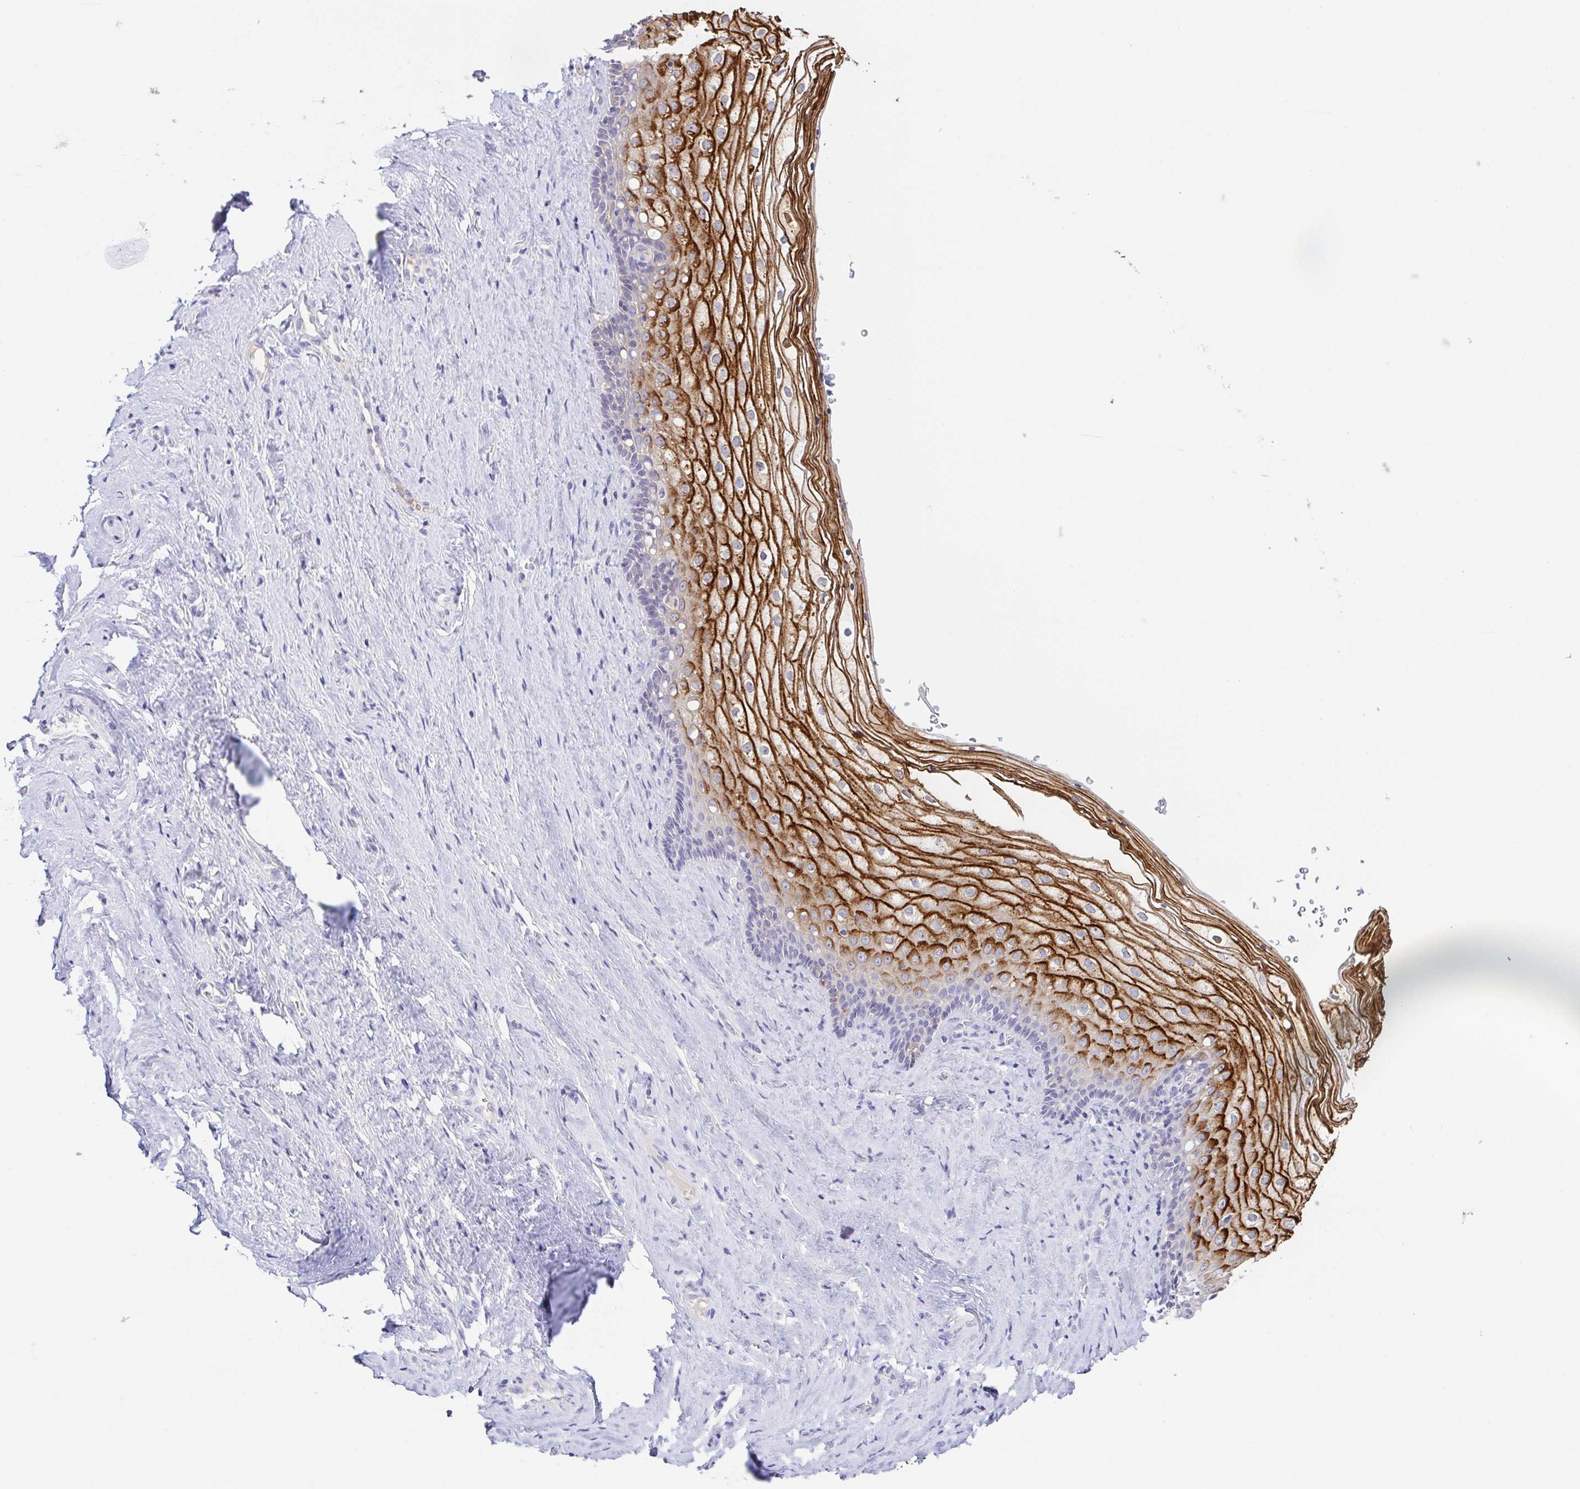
{"staining": {"intensity": "strong", "quantity": "25%-75%", "location": "cytoplasmic/membranous"}, "tissue": "vagina", "cell_type": "Squamous epithelial cells", "image_type": "normal", "snomed": [{"axis": "morphology", "description": "Normal tissue, NOS"}, {"axis": "topography", "description": "Vagina"}], "caption": "Human vagina stained with a brown dye reveals strong cytoplasmic/membranous positive staining in approximately 25%-75% of squamous epithelial cells.", "gene": "KRTDAP", "patient": {"sex": "female", "age": 42}}